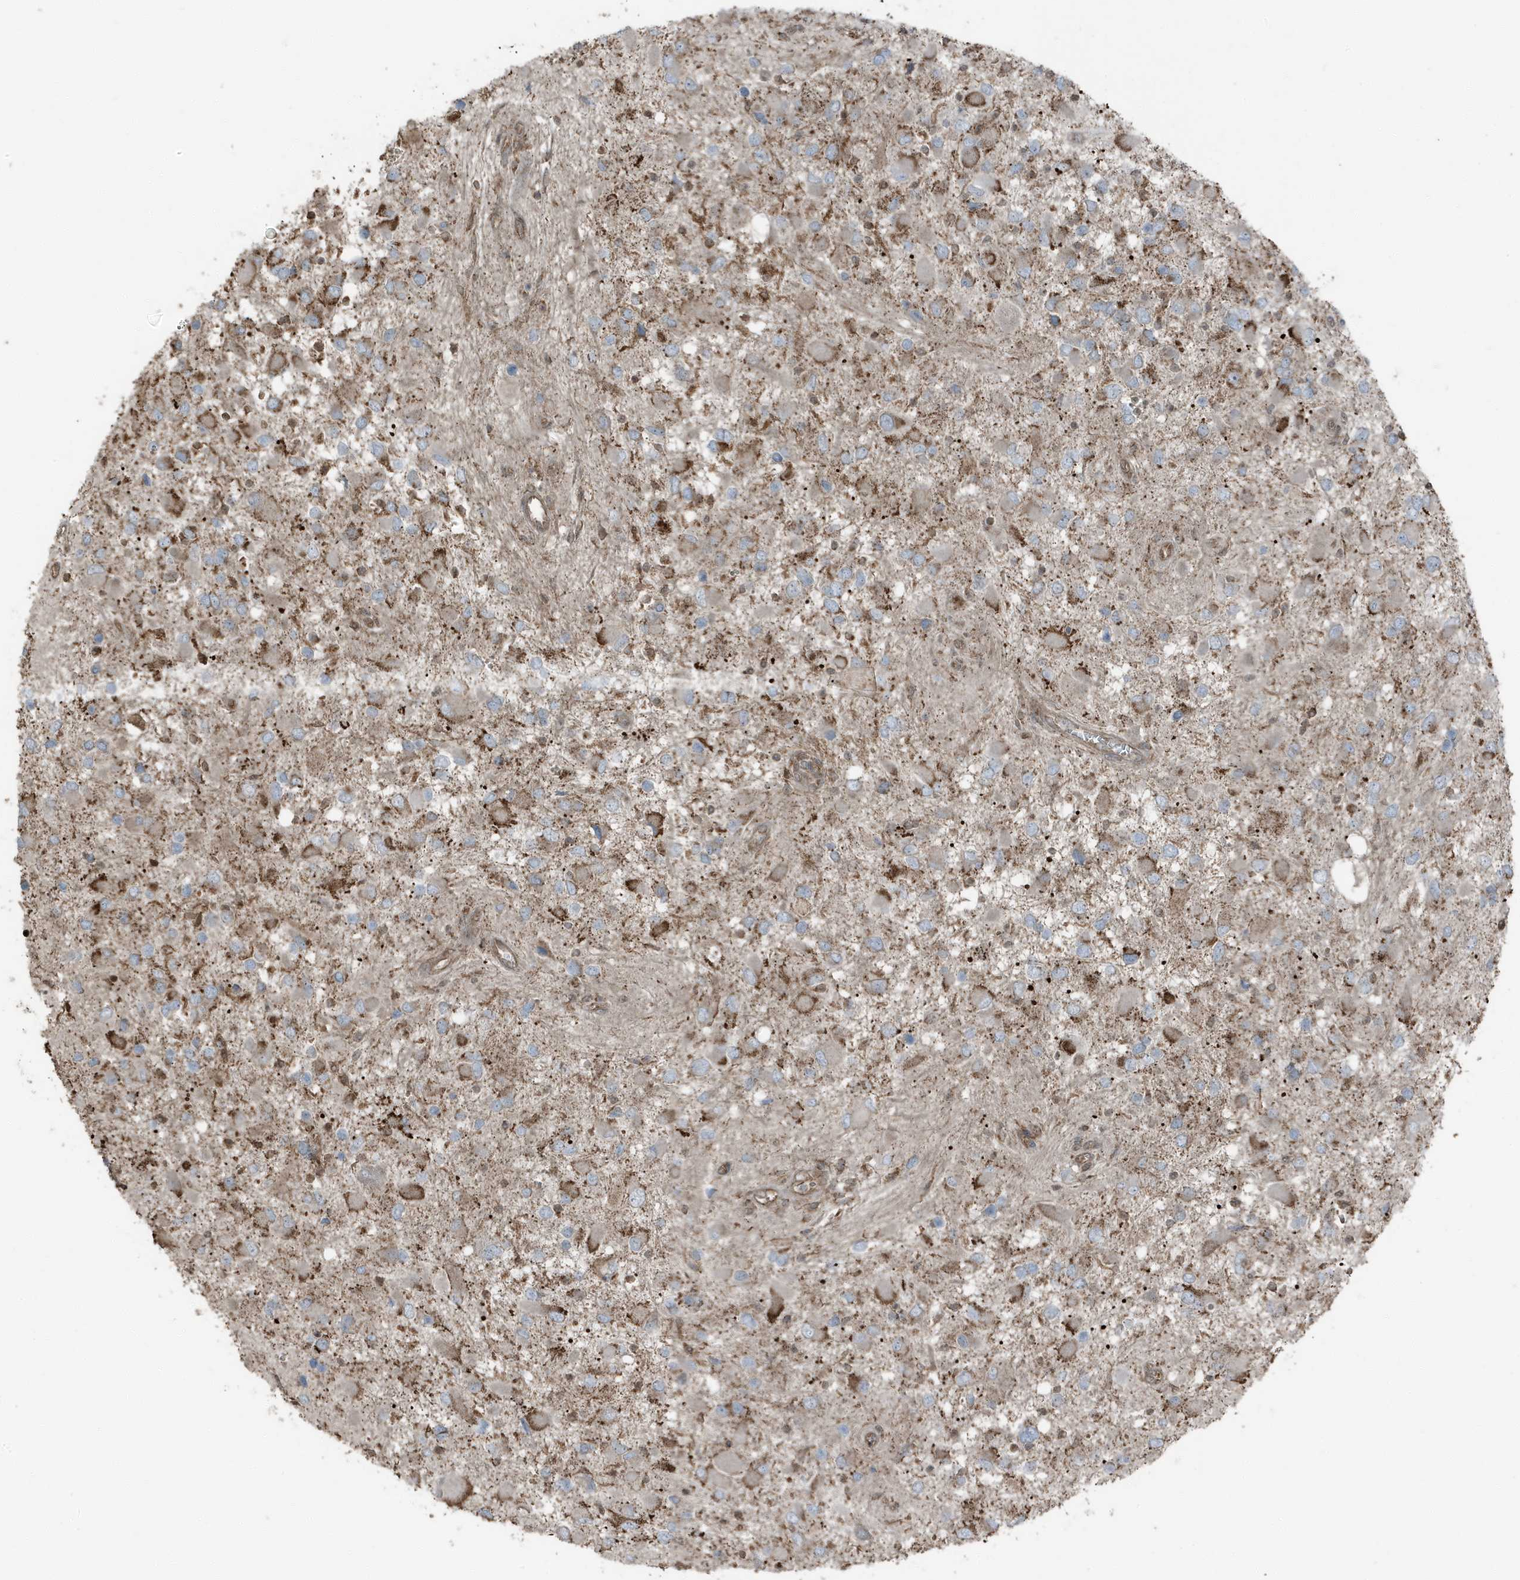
{"staining": {"intensity": "moderate", "quantity": "25%-75%", "location": "cytoplasmic/membranous"}, "tissue": "glioma", "cell_type": "Tumor cells", "image_type": "cancer", "snomed": [{"axis": "morphology", "description": "Glioma, malignant, High grade"}, {"axis": "topography", "description": "Brain"}], "caption": "Moderate cytoplasmic/membranous positivity for a protein is appreciated in about 25%-75% of tumor cells of glioma using immunohistochemistry.", "gene": "AZI2", "patient": {"sex": "male", "age": 53}}